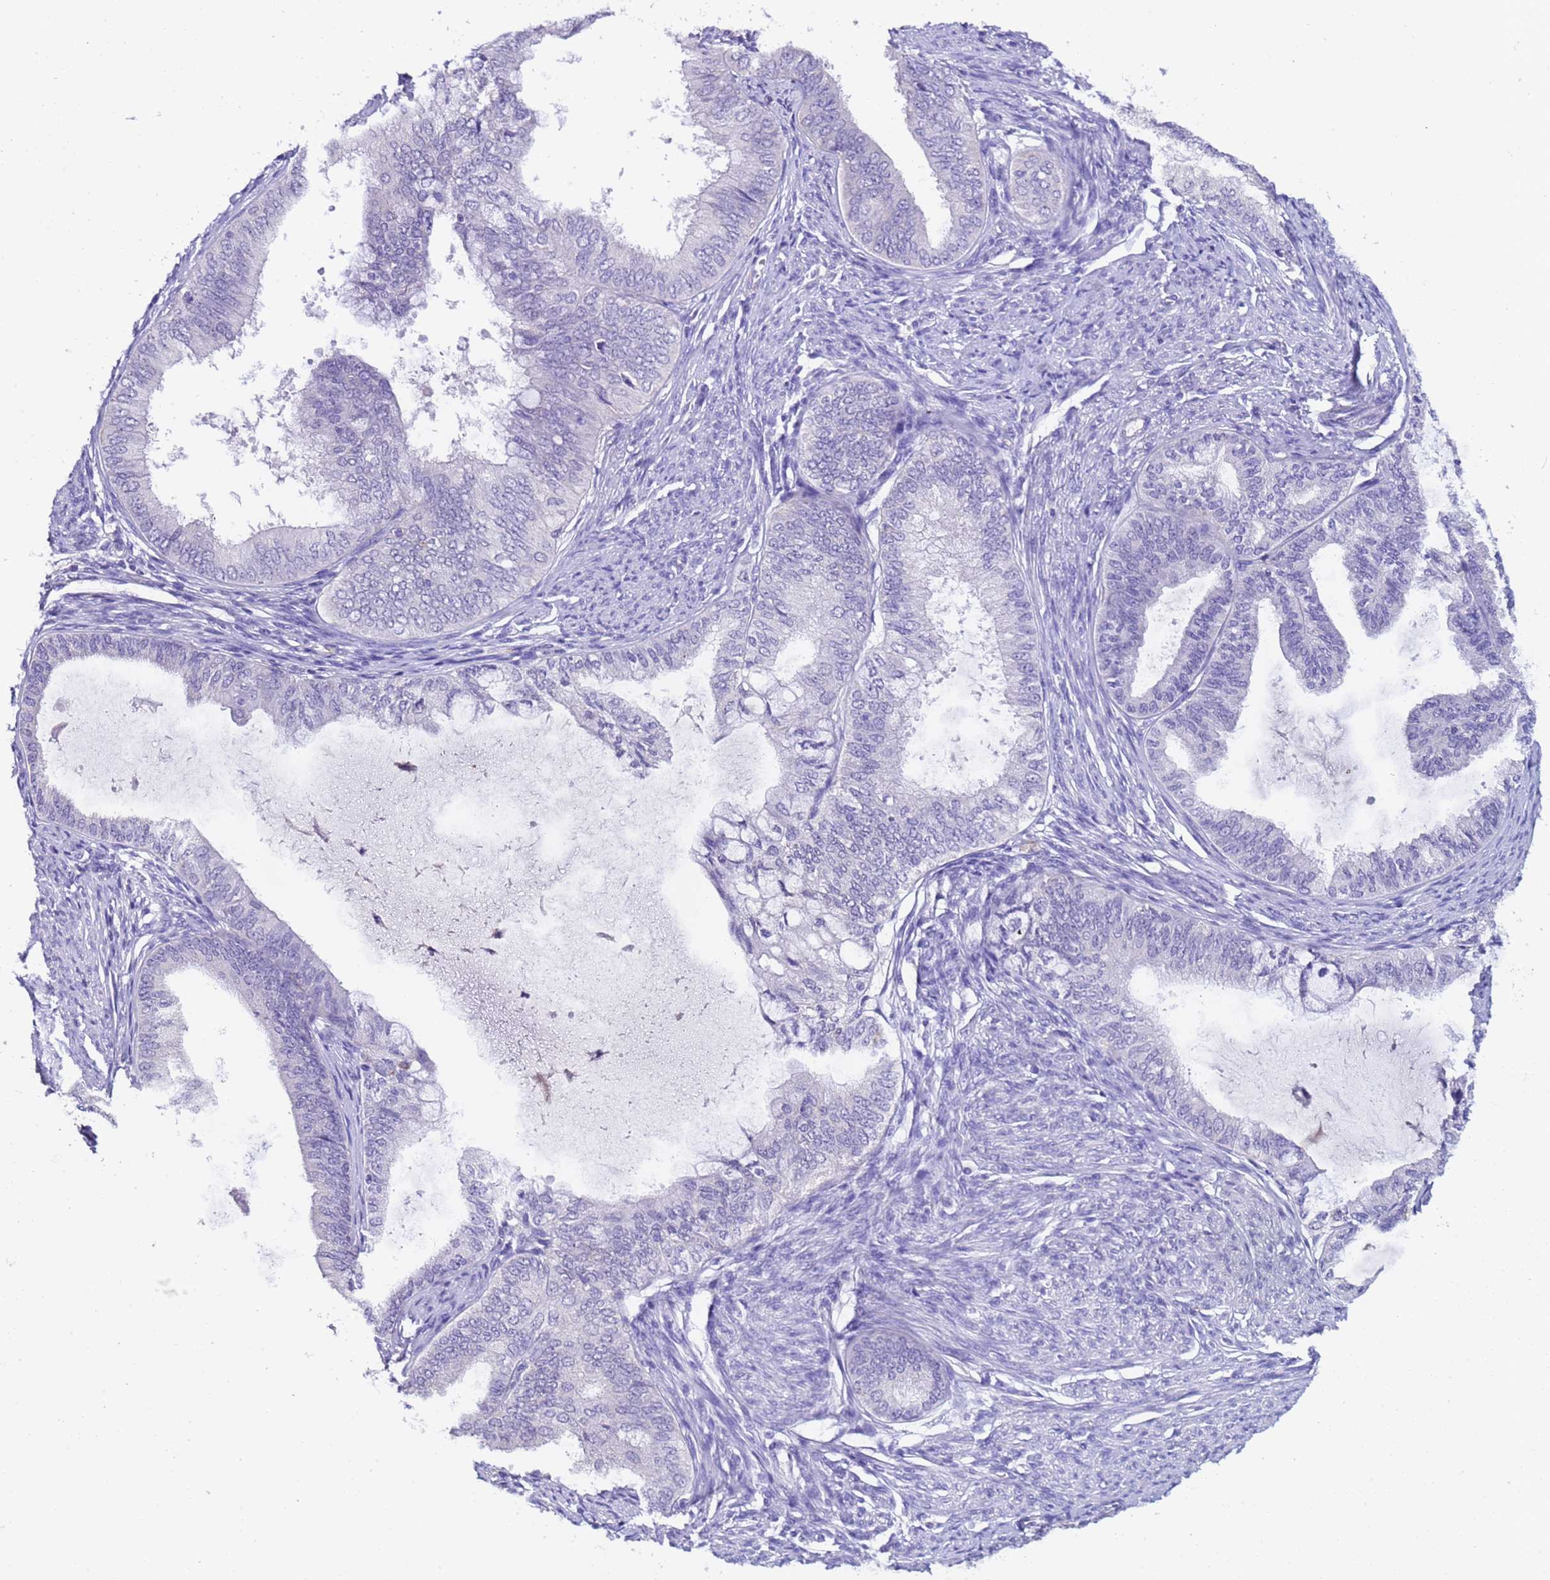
{"staining": {"intensity": "negative", "quantity": "none", "location": "none"}, "tissue": "endometrial cancer", "cell_type": "Tumor cells", "image_type": "cancer", "snomed": [{"axis": "morphology", "description": "Adenocarcinoma, NOS"}, {"axis": "topography", "description": "Endometrium"}], "caption": "Endometrial adenocarcinoma was stained to show a protein in brown. There is no significant positivity in tumor cells. The staining was performed using DAB to visualize the protein expression in brown, while the nuclei were stained in blue with hematoxylin (Magnification: 20x).", "gene": "ZNF248", "patient": {"sex": "female", "age": 86}}